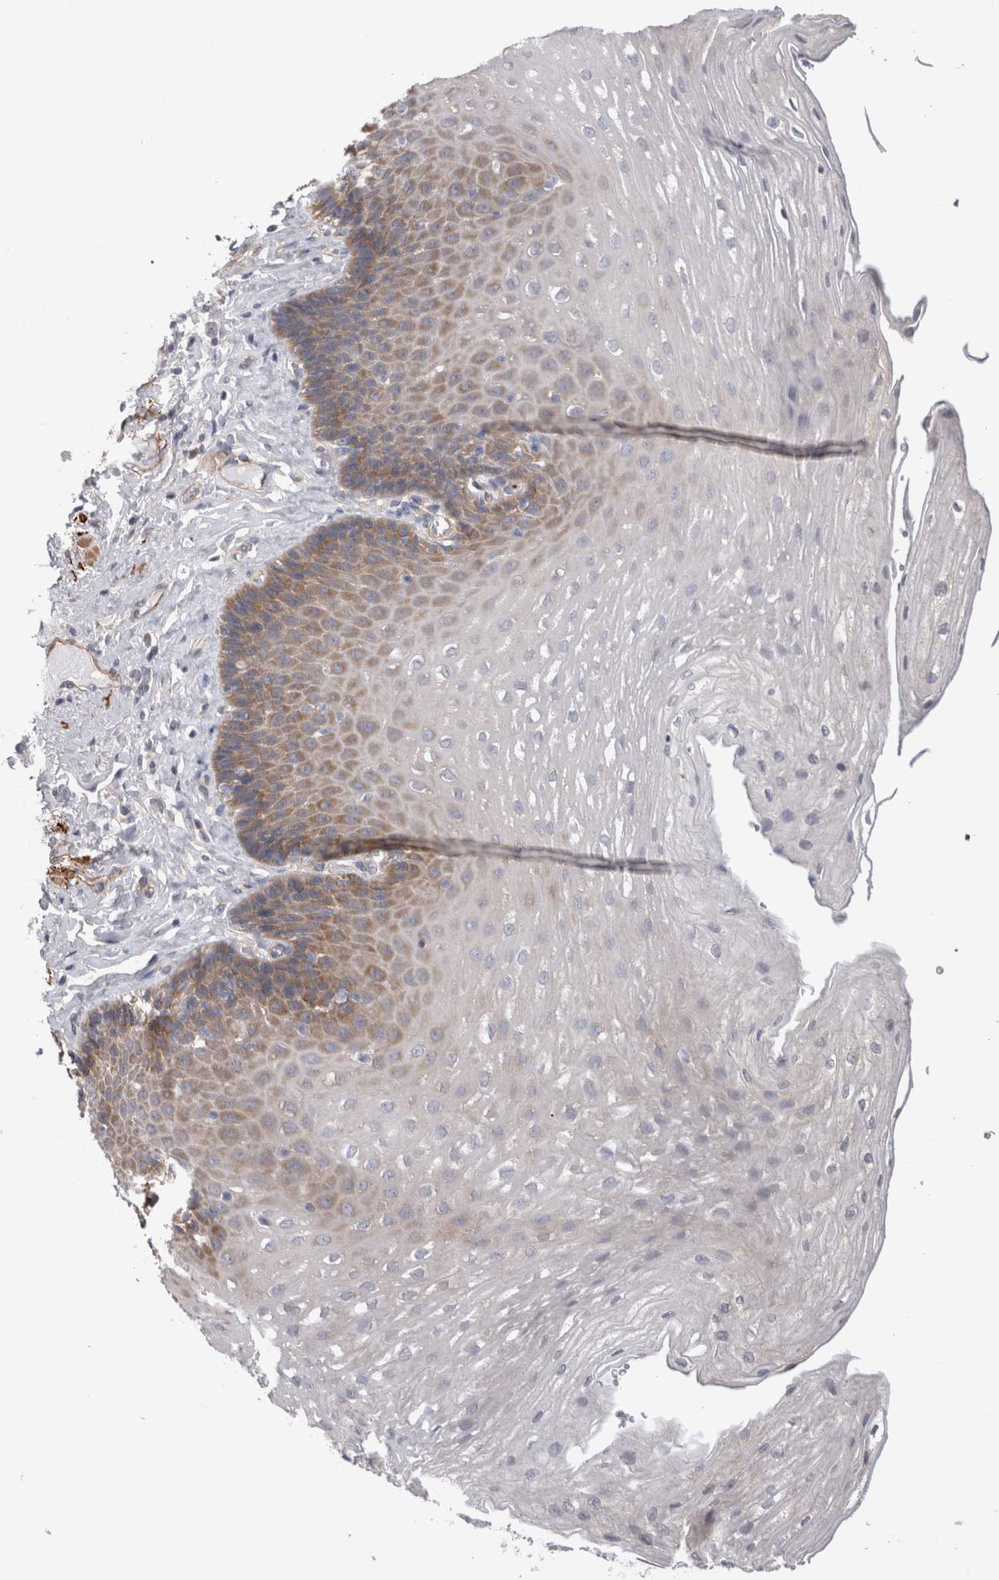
{"staining": {"intensity": "moderate", "quantity": "<25%", "location": "cytoplasmic/membranous"}, "tissue": "esophagus", "cell_type": "Squamous epithelial cells", "image_type": "normal", "snomed": [{"axis": "morphology", "description": "Normal tissue, NOS"}, {"axis": "topography", "description": "Esophagus"}], "caption": "Protein staining demonstrates moderate cytoplasmic/membranous staining in about <25% of squamous epithelial cells in benign esophagus.", "gene": "EPRS1", "patient": {"sex": "female", "age": 66}}